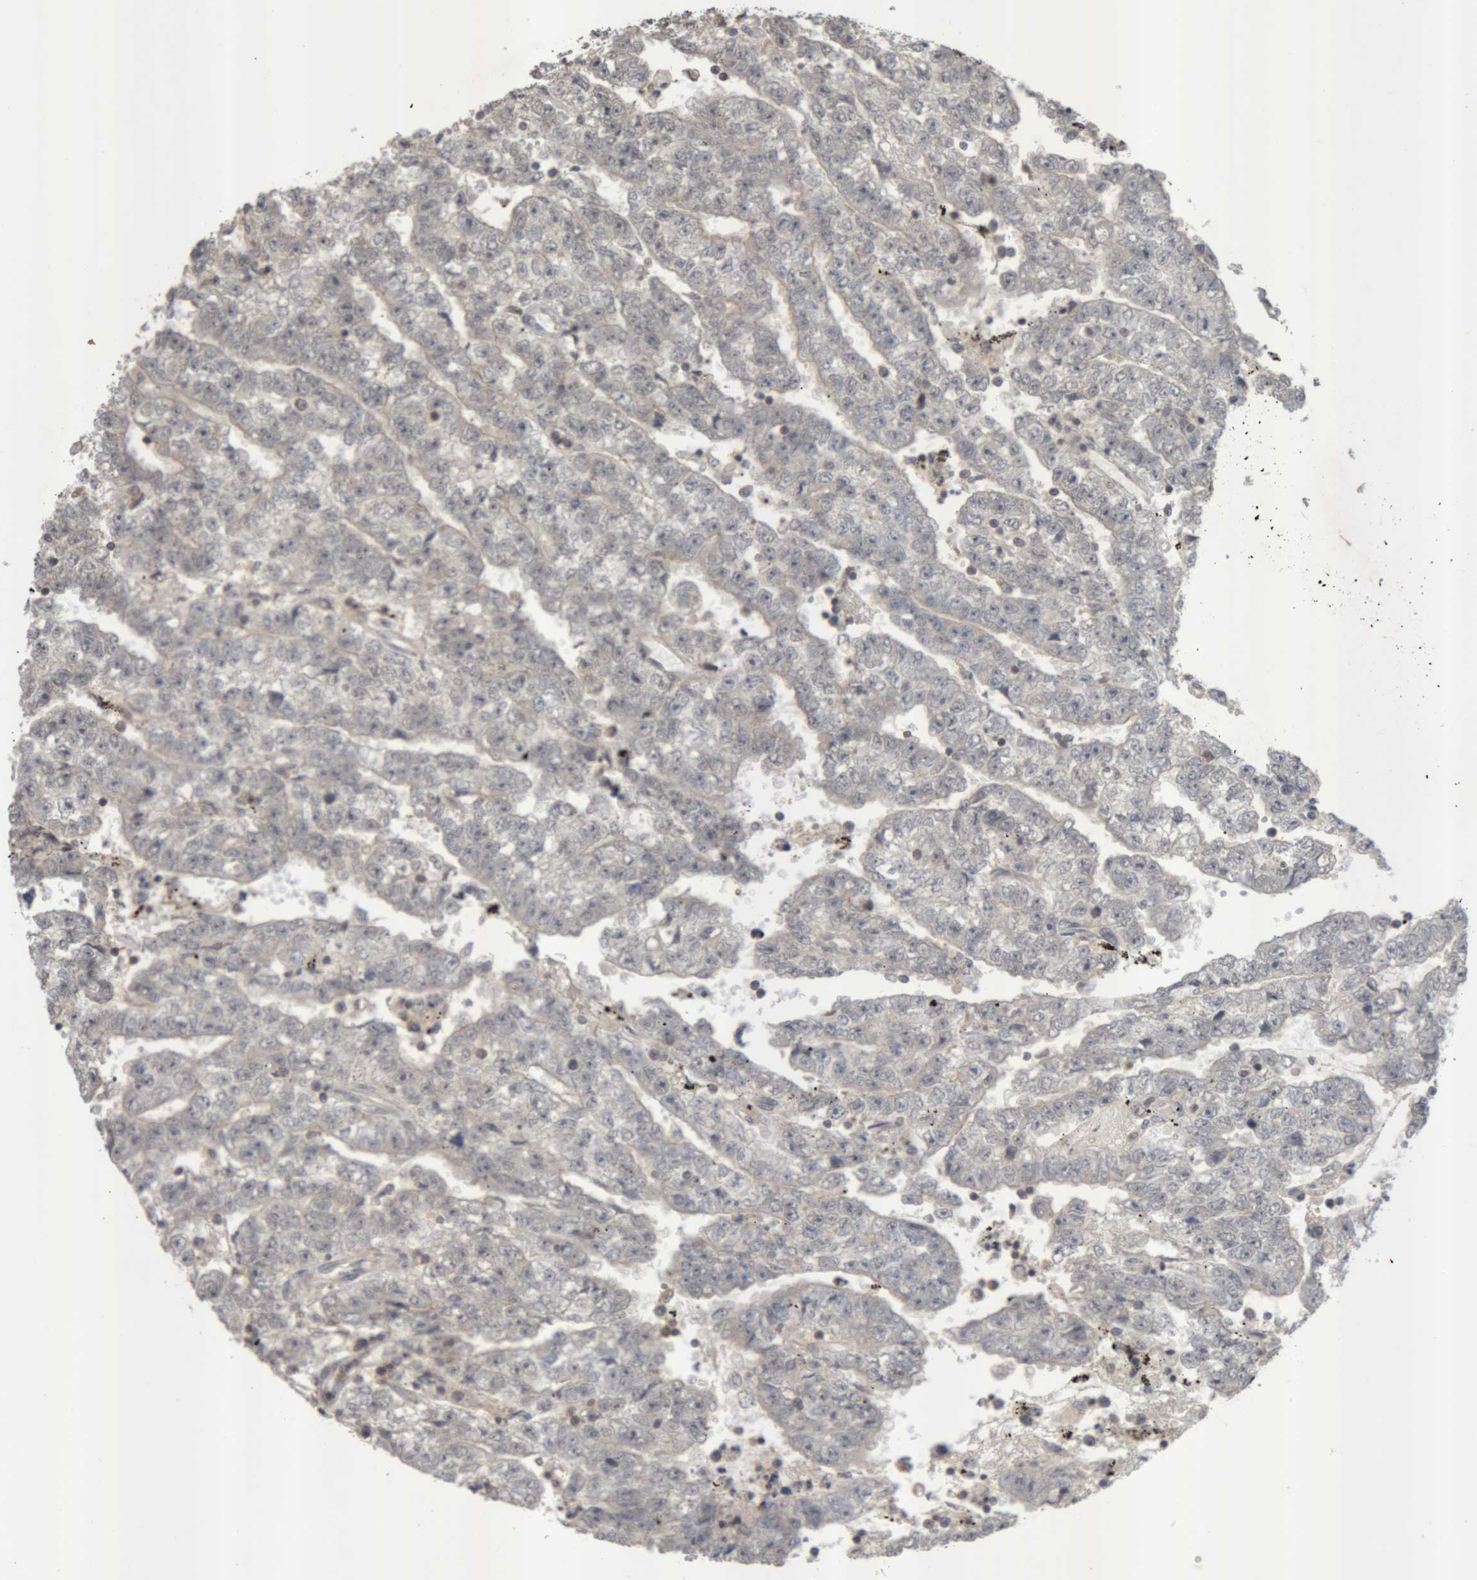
{"staining": {"intensity": "negative", "quantity": "none", "location": "none"}, "tissue": "testis cancer", "cell_type": "Tumor cells", "image_type": "cancer", "snomed": [{"axis": "morphology", "description": "Carcinoma, Embryonal, NOS"}, {"axis": "topography", "description": "Testis"}], "caption": "Immunohistochemistry (IHC) micrograph of neoplastic tissue: testis embryonal carcinoma stained with DAB reveals no significant protein positivity in tumor cells. The staining was performed using DAB to visualize the protein expression in brown, while the nuclei were stained in blue with hematoxylin (Magnification: 20x).", "gene": "NFATC2", "patient": {"sex": "male", "age": 25}}